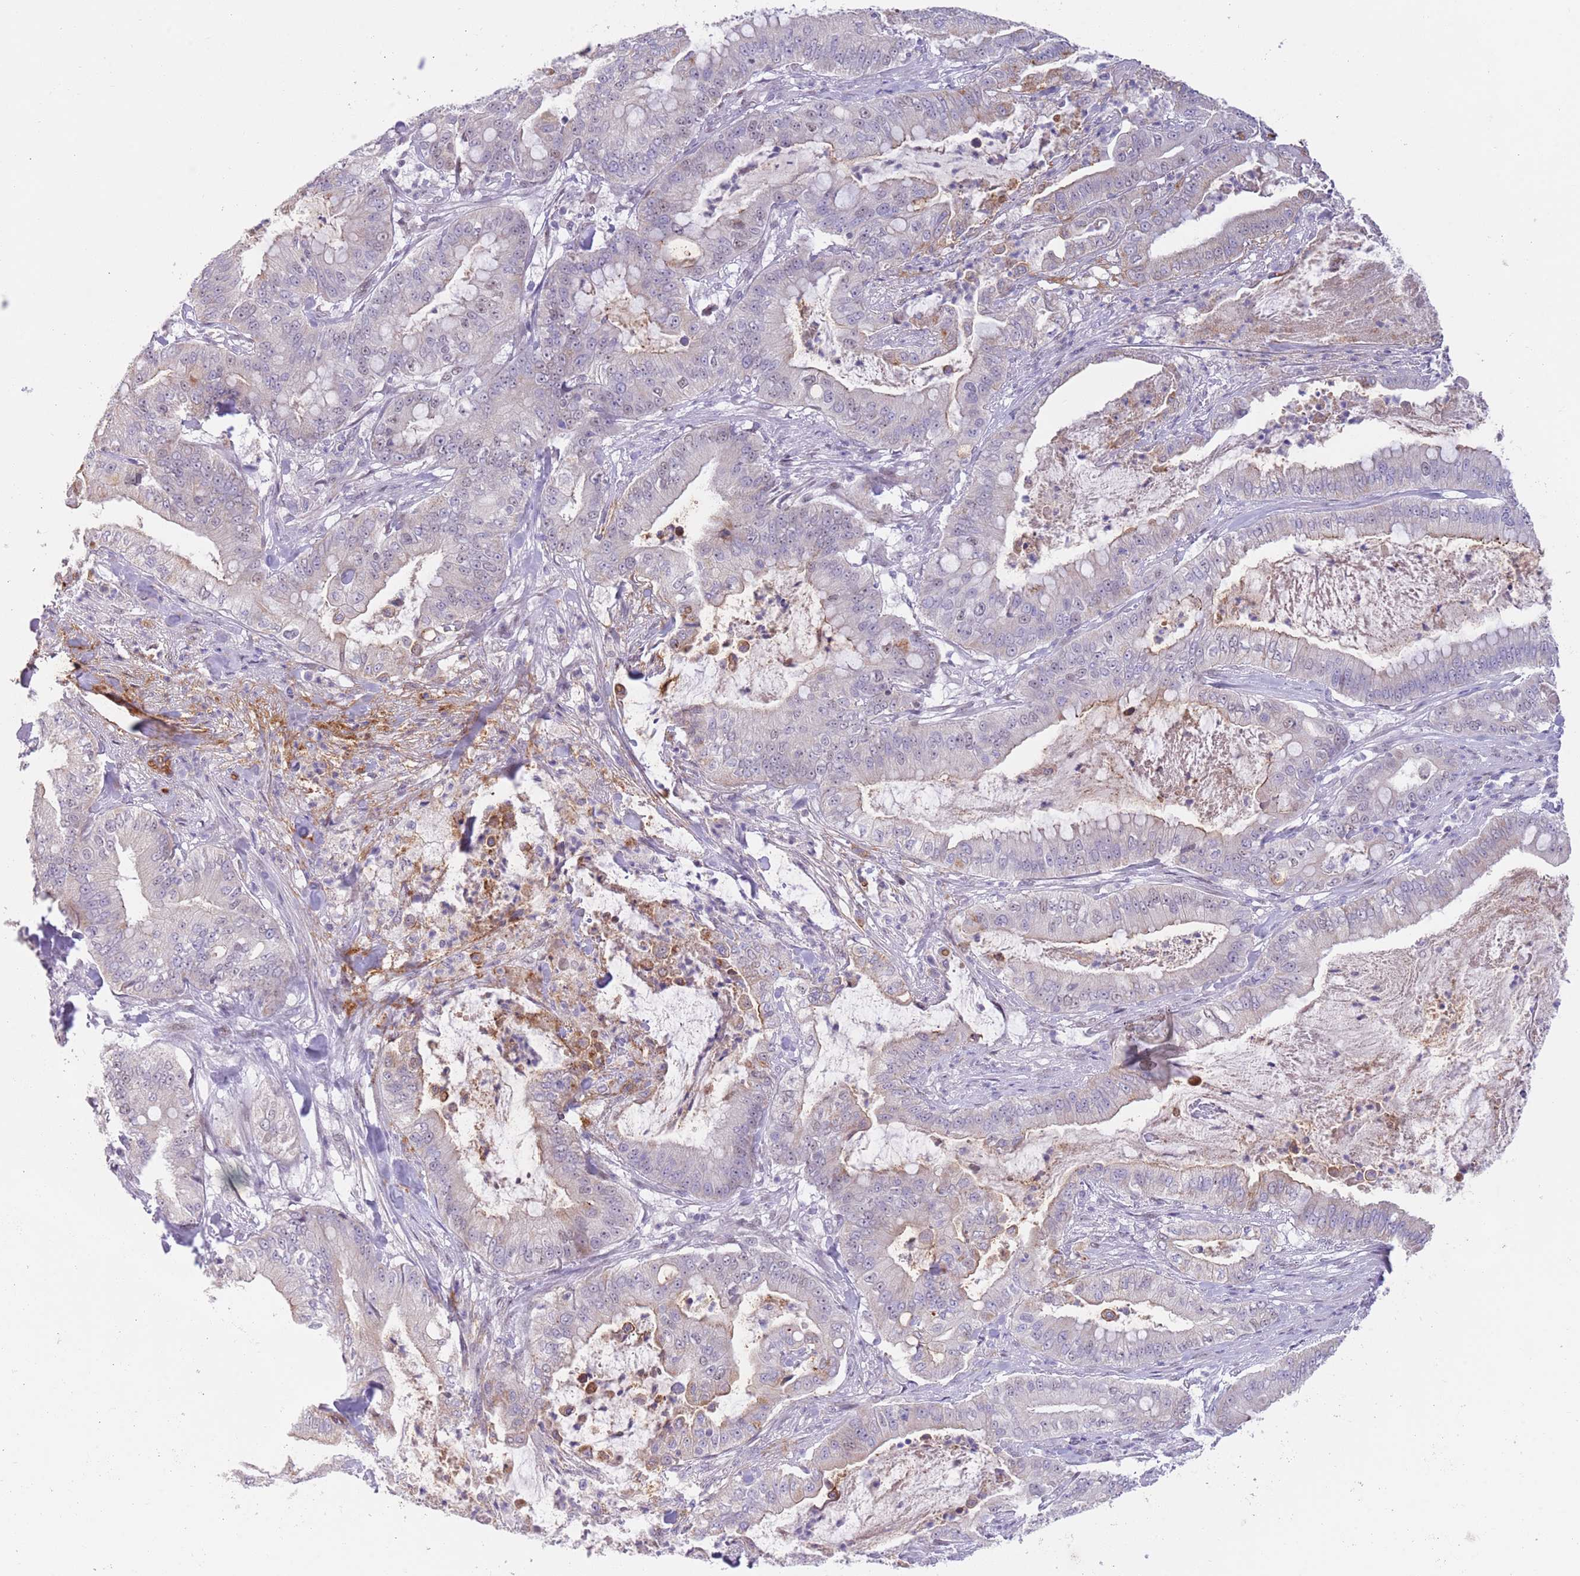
{"staining": {"intensity": "negative", "quantity": "none", "location": "none"}, "tissue": "pancreatic cancer", "cell_type": "Tumor cells", "image_type": "cancer", "snomed": [{"axis": "morphology", "description": "Adenocarcinoma, NOS"}, {"axis": "topography", "description": "Pancreas"}], "caption": "Pancreatic cancer (adenocarcinoma) was stained to show a protein in brown. There is no significant expression in tumor cells.", "gene": "RFX1", "patient": {"sex": "male", "age": 71}}